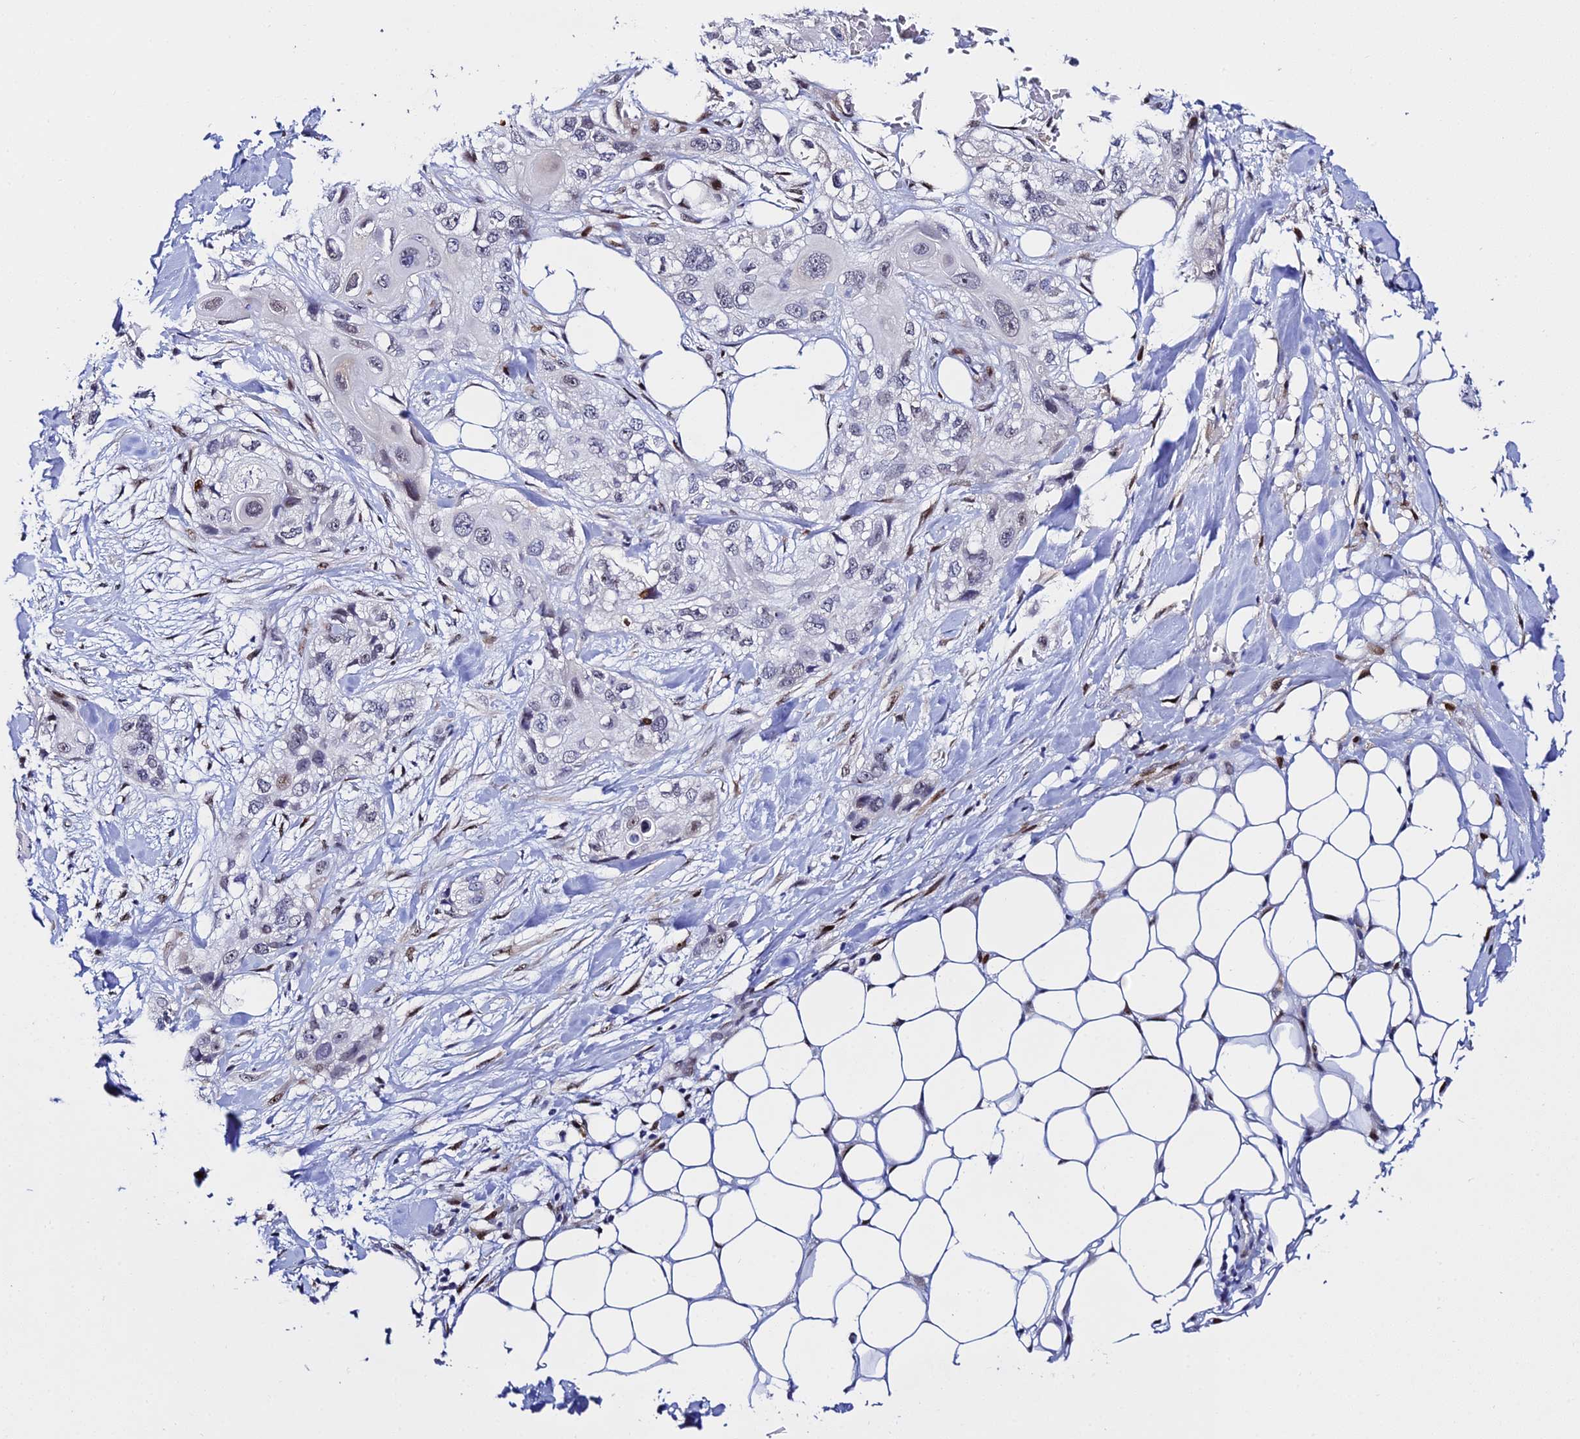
{"staining": {"intensity": "weak", "quantity": "<25%", "location": "nuclear"}, "tissue": "skin cancer", "cell_type": "Tumor cells", "image_type": "cancer", "snomed": [{"axis": "morphology", "description": "Normal tissue, NOS"}, {"axis": "morphology", "description": "Squamous cell carcinoma, NOS"}, {"axis": "topography", "description": "Skin"}], "caption": "Squamous cell carcinoma (skin) stained for a protein using immunohistochemistry (IHC) reveals no expression tumor cells.", "gene": "POFUT2", "patient": {"sex": "male", "age": 72}}